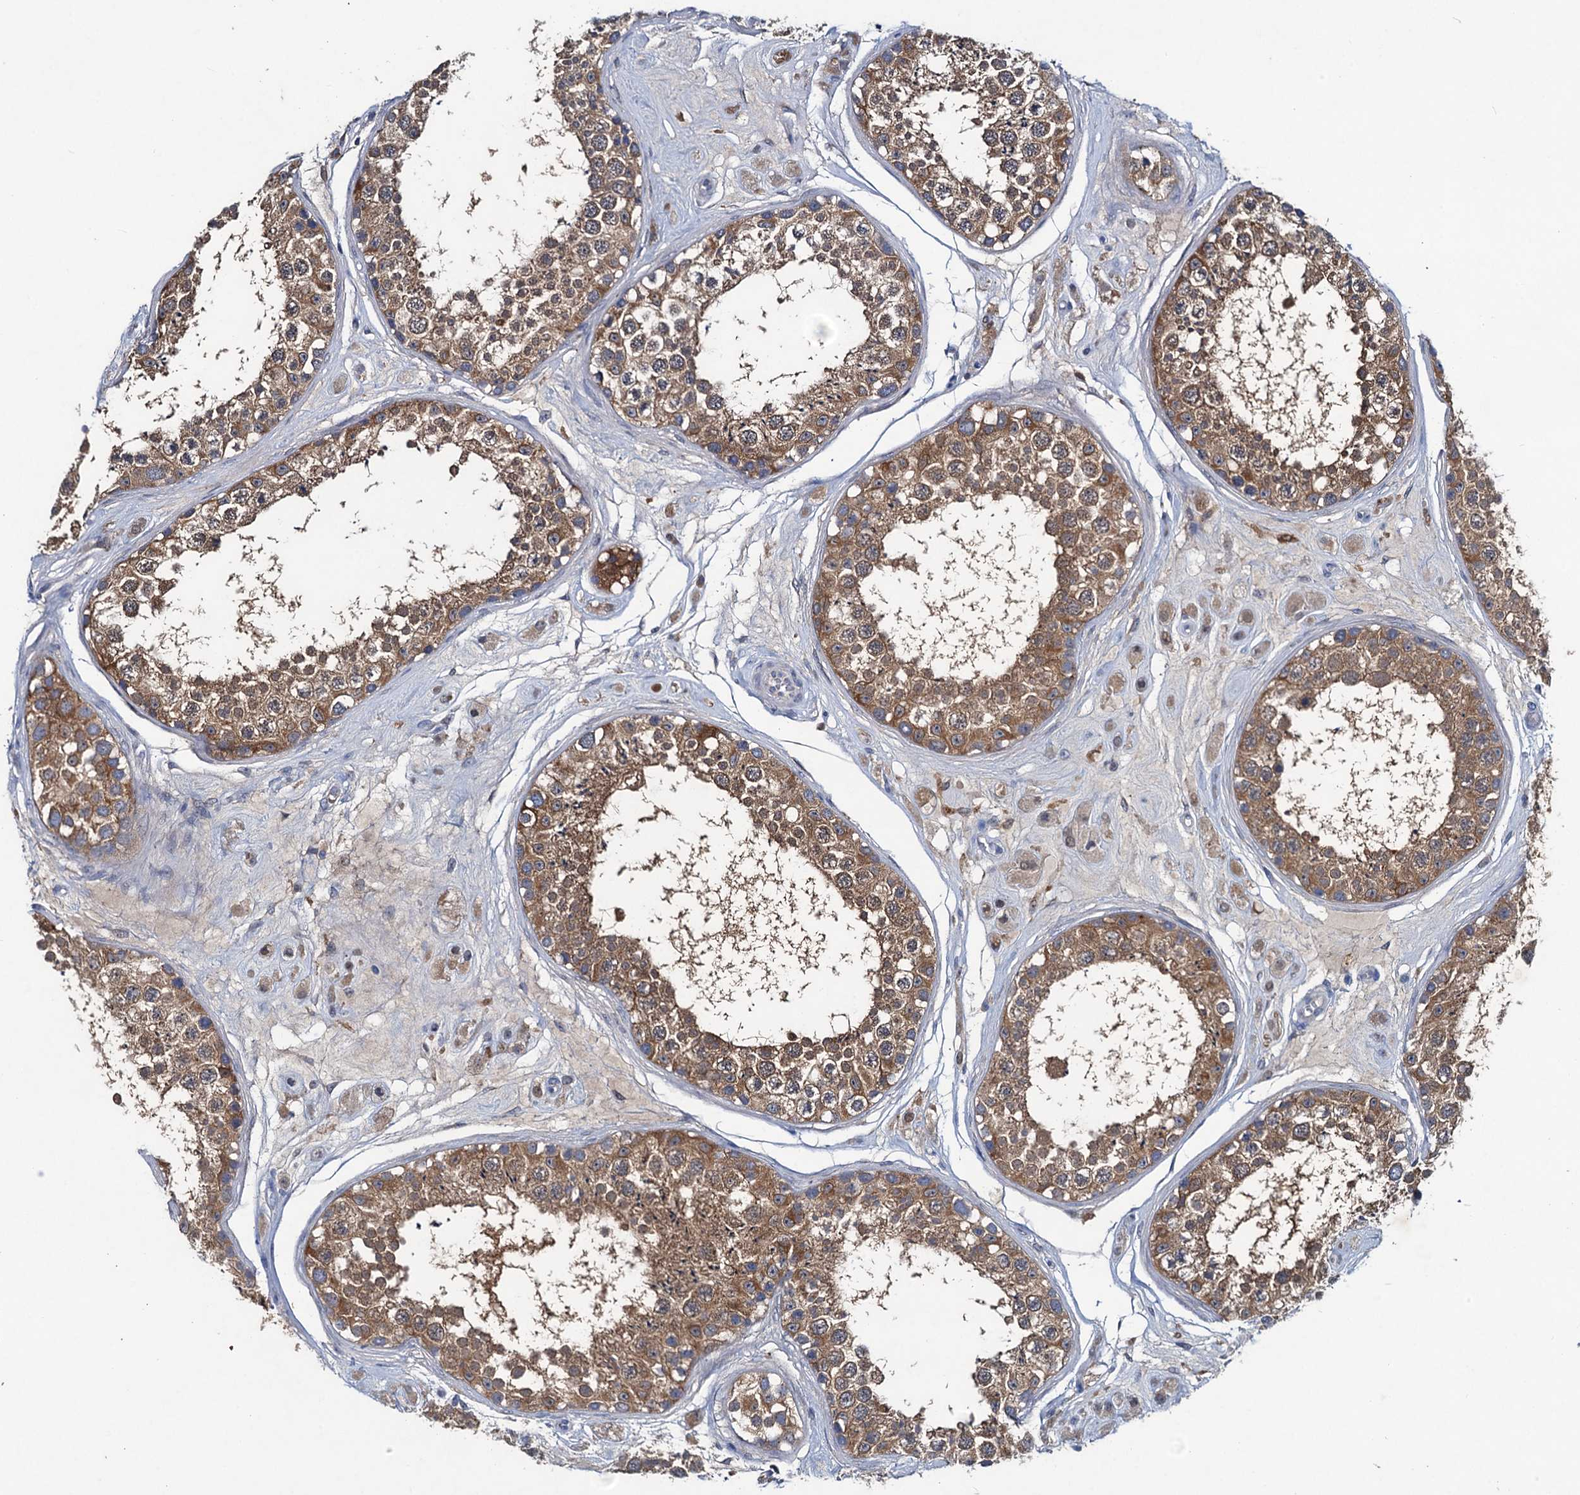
{"staining": {"intensity": "moderate", "quantity": ">75%", "location": "cytoplasmic/membranous"}, "tissue": "testis", "cell_type": "Cells in seminiferous ducts", "image_type": "normal", "snomed": [{"axis": "morphology", "description": "Normal tissue, NOS"}, {"axis": "topography", "description": "Testis"}], "caption": "A high-resolution image shows IHC staining of benign testis, which shows moderate cytoplasmic/membranous expression in approximately >75% of cells in seminiferous ducts.", "gene": "RTKN2", "patient": {"sex": "male", "age": 25}}